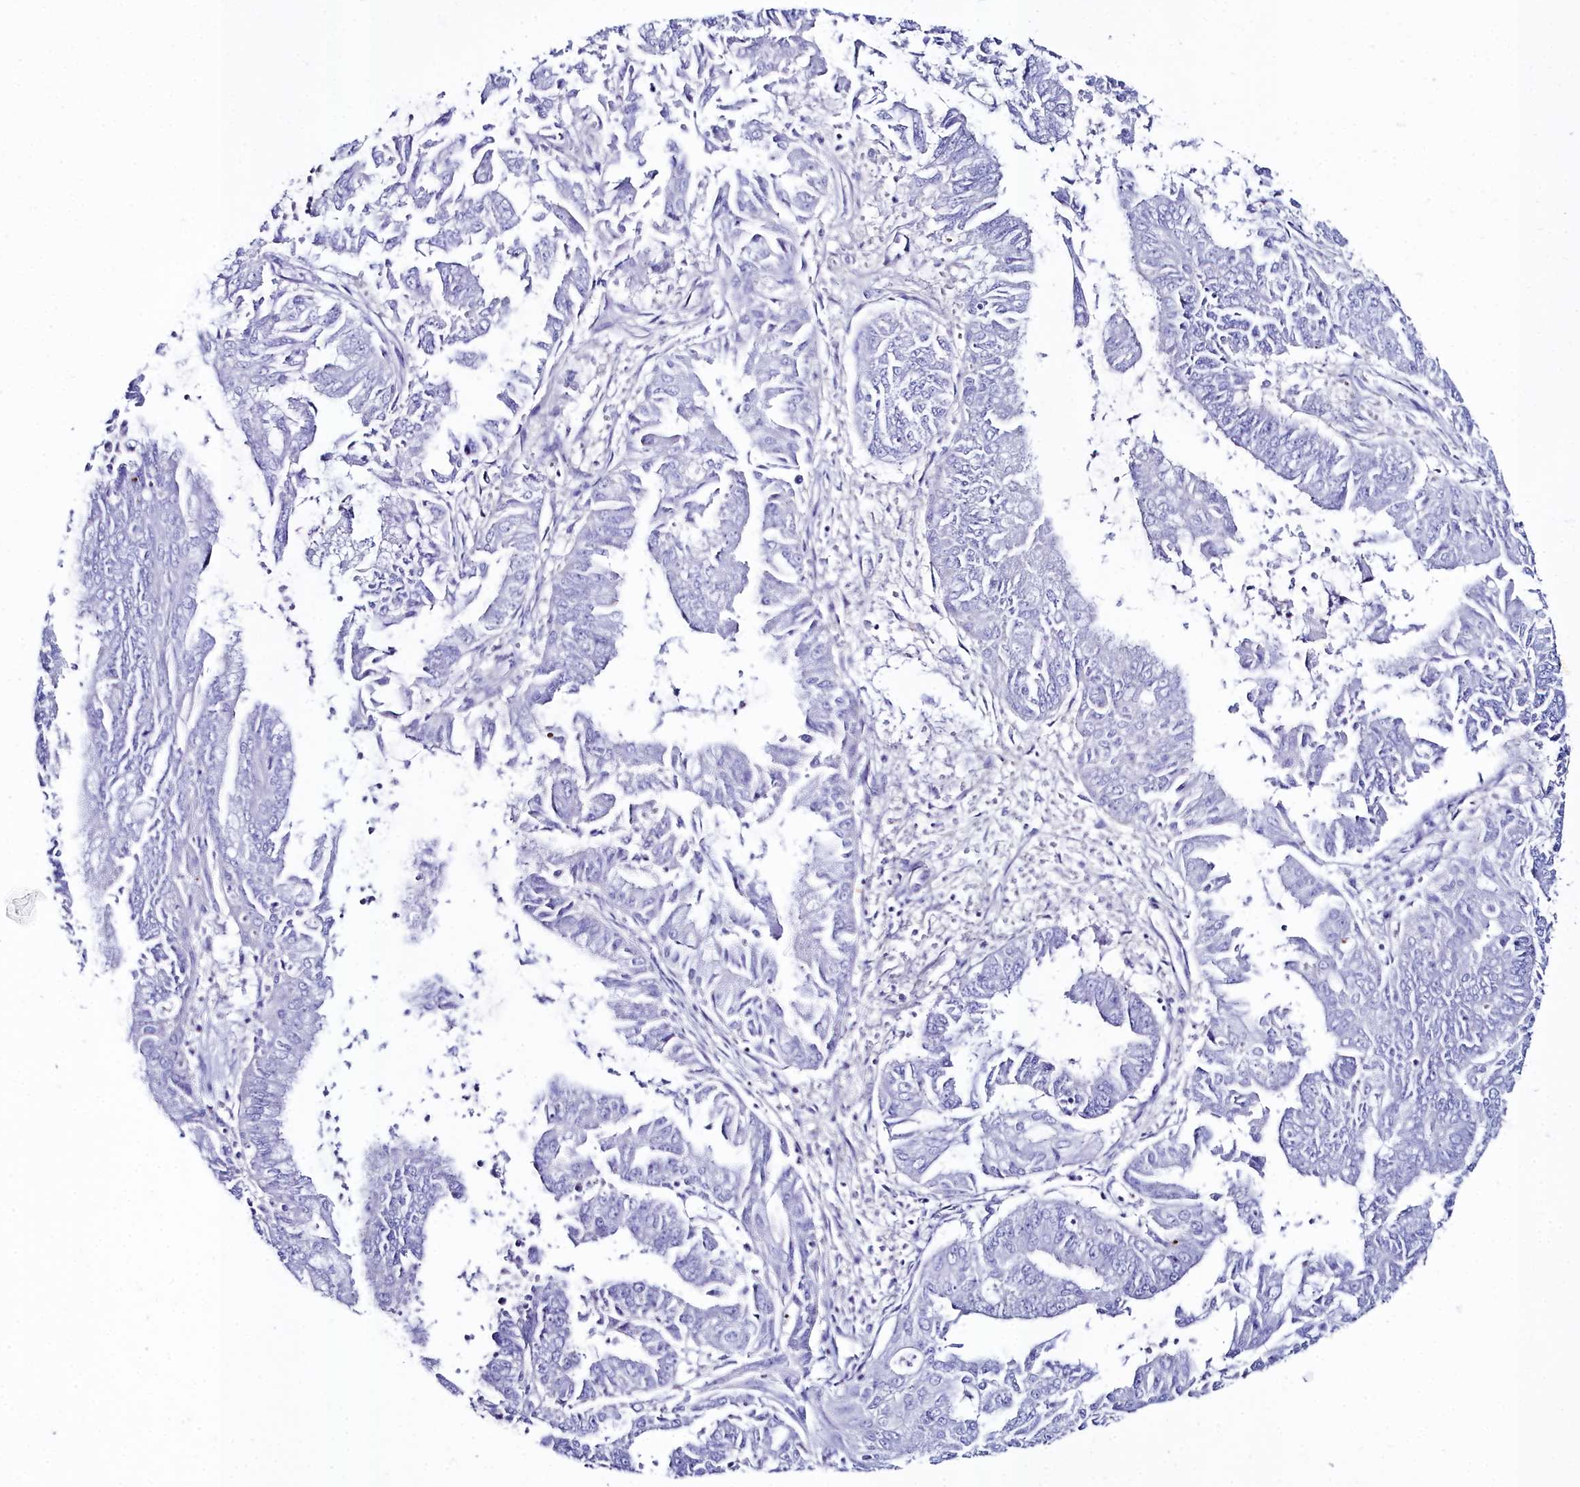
{"staining": {"intensity": "negative", "quantity": "none", "location": "none"}, "tissue": "endometrial cancer", "cell_type": "Tumor cells", "image_type": "cancer", "snomed": [{"axis": "morphology", "description": "Adenocarcinoma, NOS"}, {"axis": "topography", "description": "Endometrium"}], "caption": "Tumor cells are negative for brown protein staining in adenocarcinoma (endometrial).", "gene": "SLC49A3", "patient": {"sex": "female", "age": 73}}